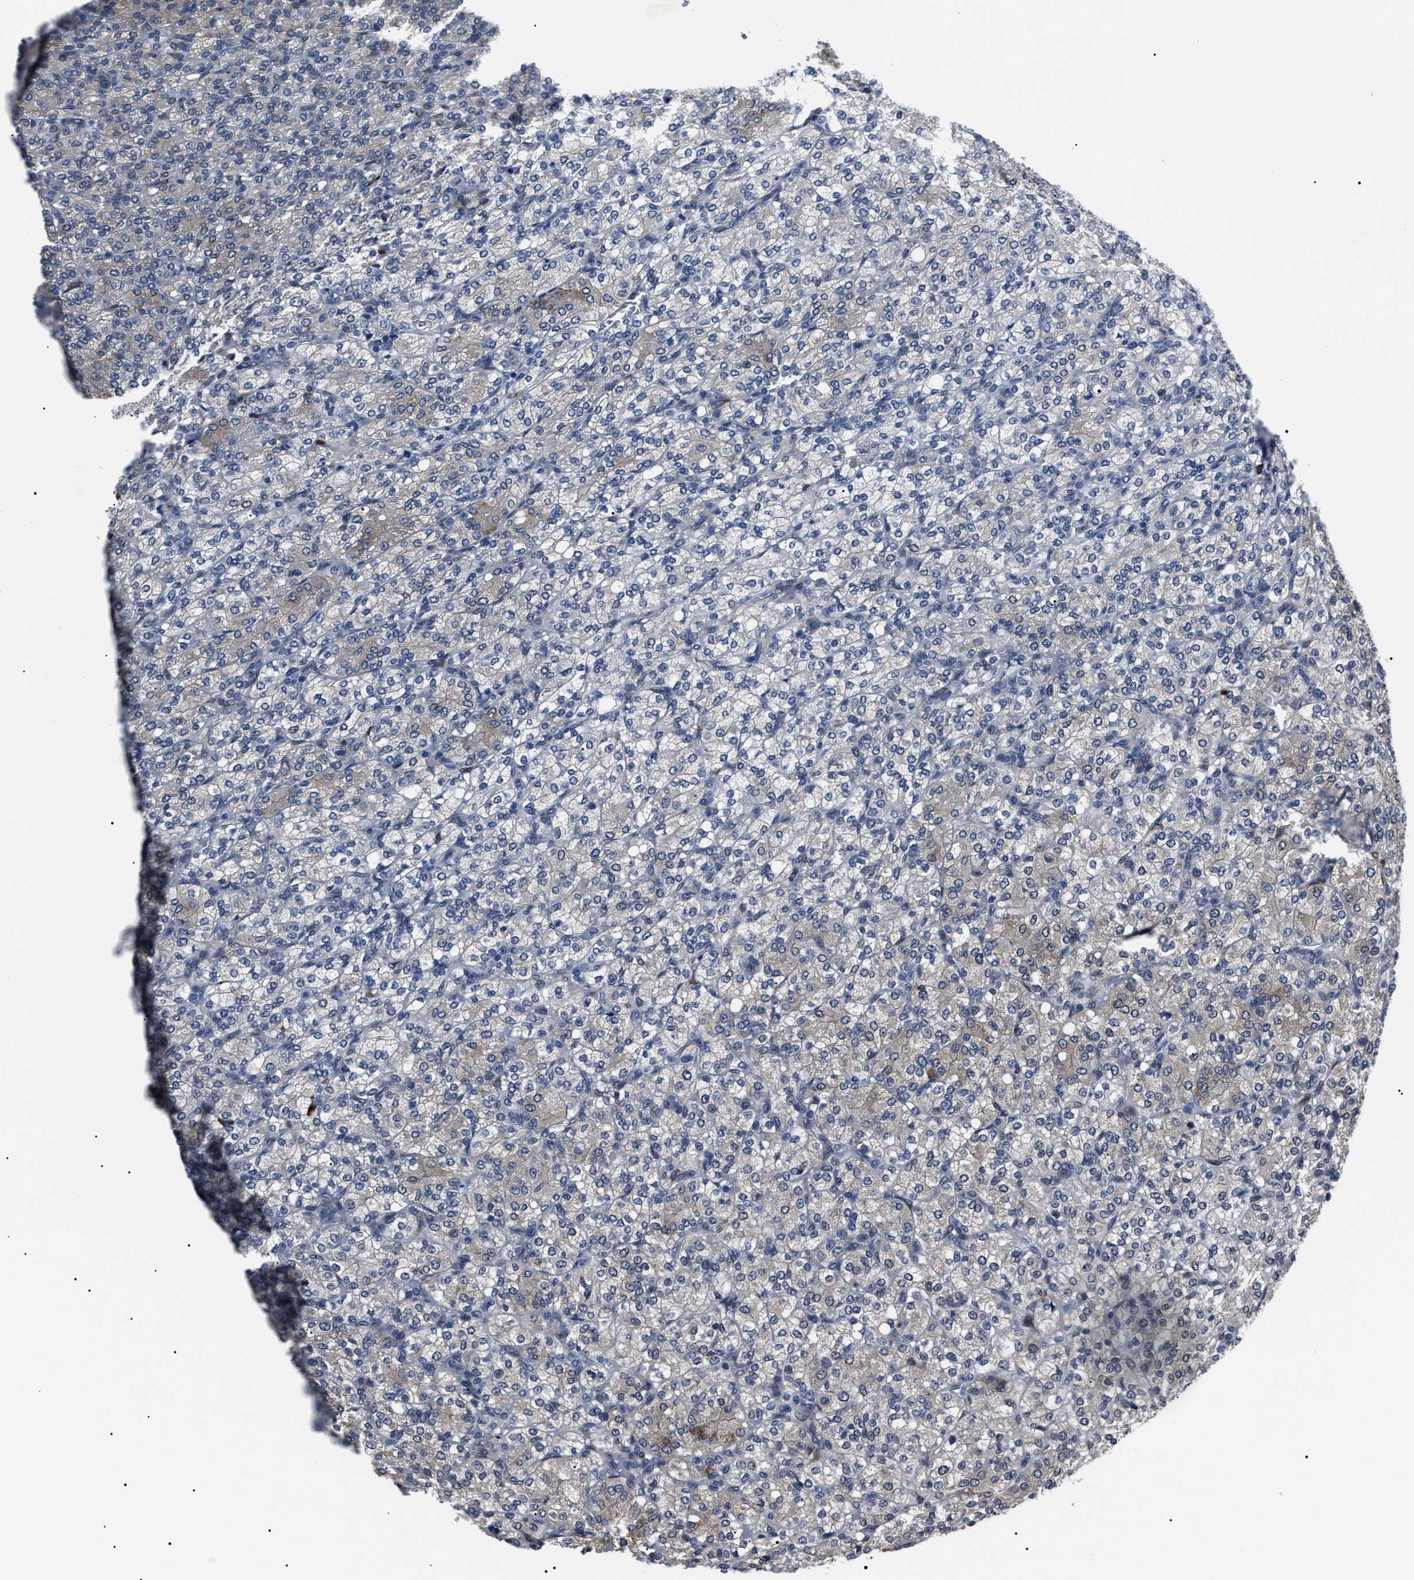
{"staining": {"intensity": "weak", "quantity": "<25%", "location": "cytoplasmic/membranous"}, "tissue": "renal cancer", "cell_type": "Tumor cells", "image_type": "cancer", "snomed": [{"axis": "morphology", "description": "Adenocarcinoma, NOS"}, {"axis": "topography", "description": "Kidney"}], "caption": "IHC micrograph of neoplastic tissue: renal cancer (adenocarcinoma) stained with DAB displays no significant protein expression in tumor cells.", "gene": "LRRC14", "patient": {"sex": "male", "age": 77}}